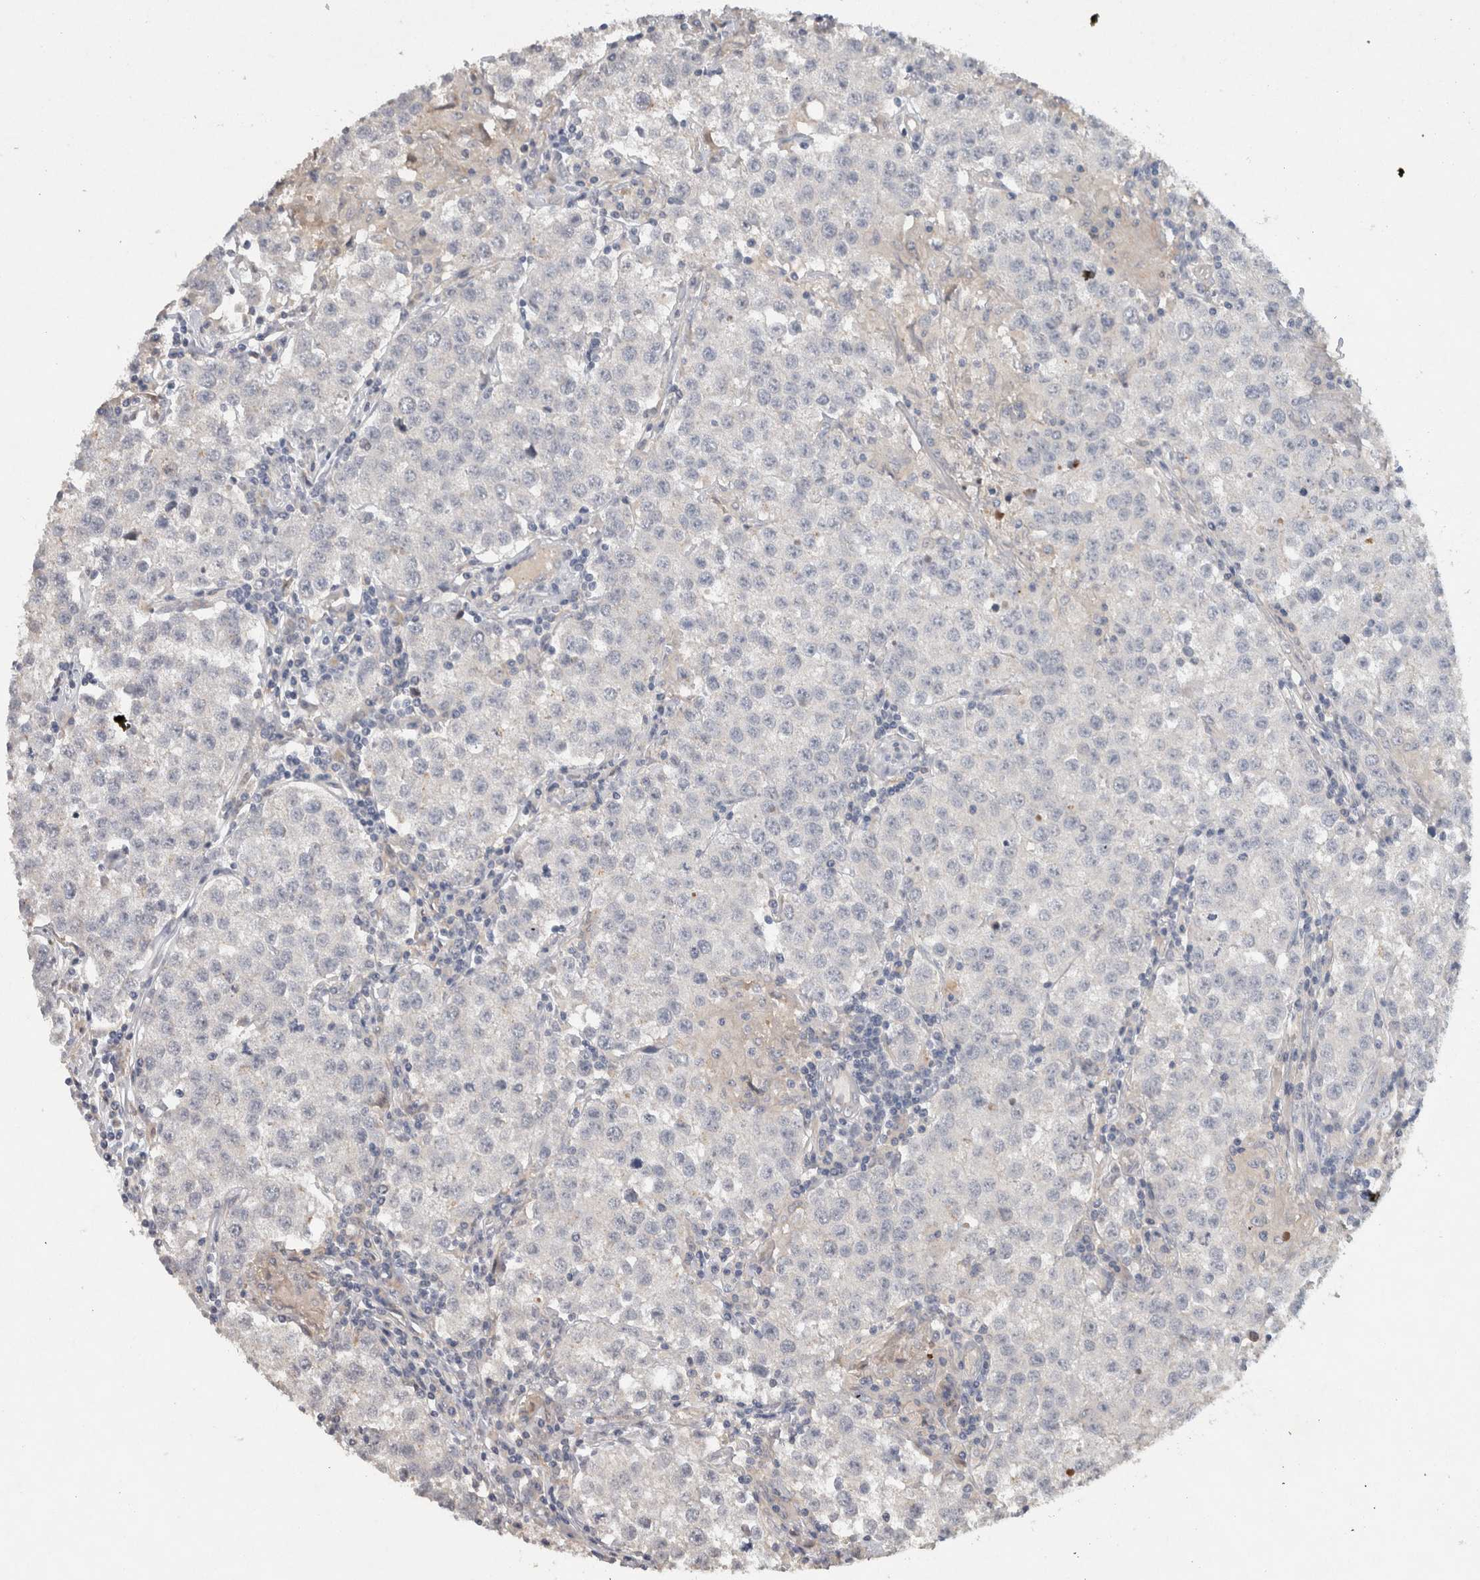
{"staining": {"intensity": "negative", "quantity": "none", "location": "none"}, "tissue": "testis cancer", "cell_type": "Tumor cells", "image_type": "cancer", "snomed": [{"axis": "morphology", "description": "Seminoma, NOS"}, {"axis": "morphology", "description": "Carcinoma, Embryonal, NOS"}, {"axis": "topography", "description": "Testis"}], "caption": "An immunohistochemistry photomicrograph of testis cancer is shown. There is no staining in tumor cells of testis cancer. (Brightfield microscopy of DAB (3,3'-diaminobenzidine) immunohistochemistry at high magnification).", "gene": "HEXD", "patient": {"sex": "male", "age": 43}}